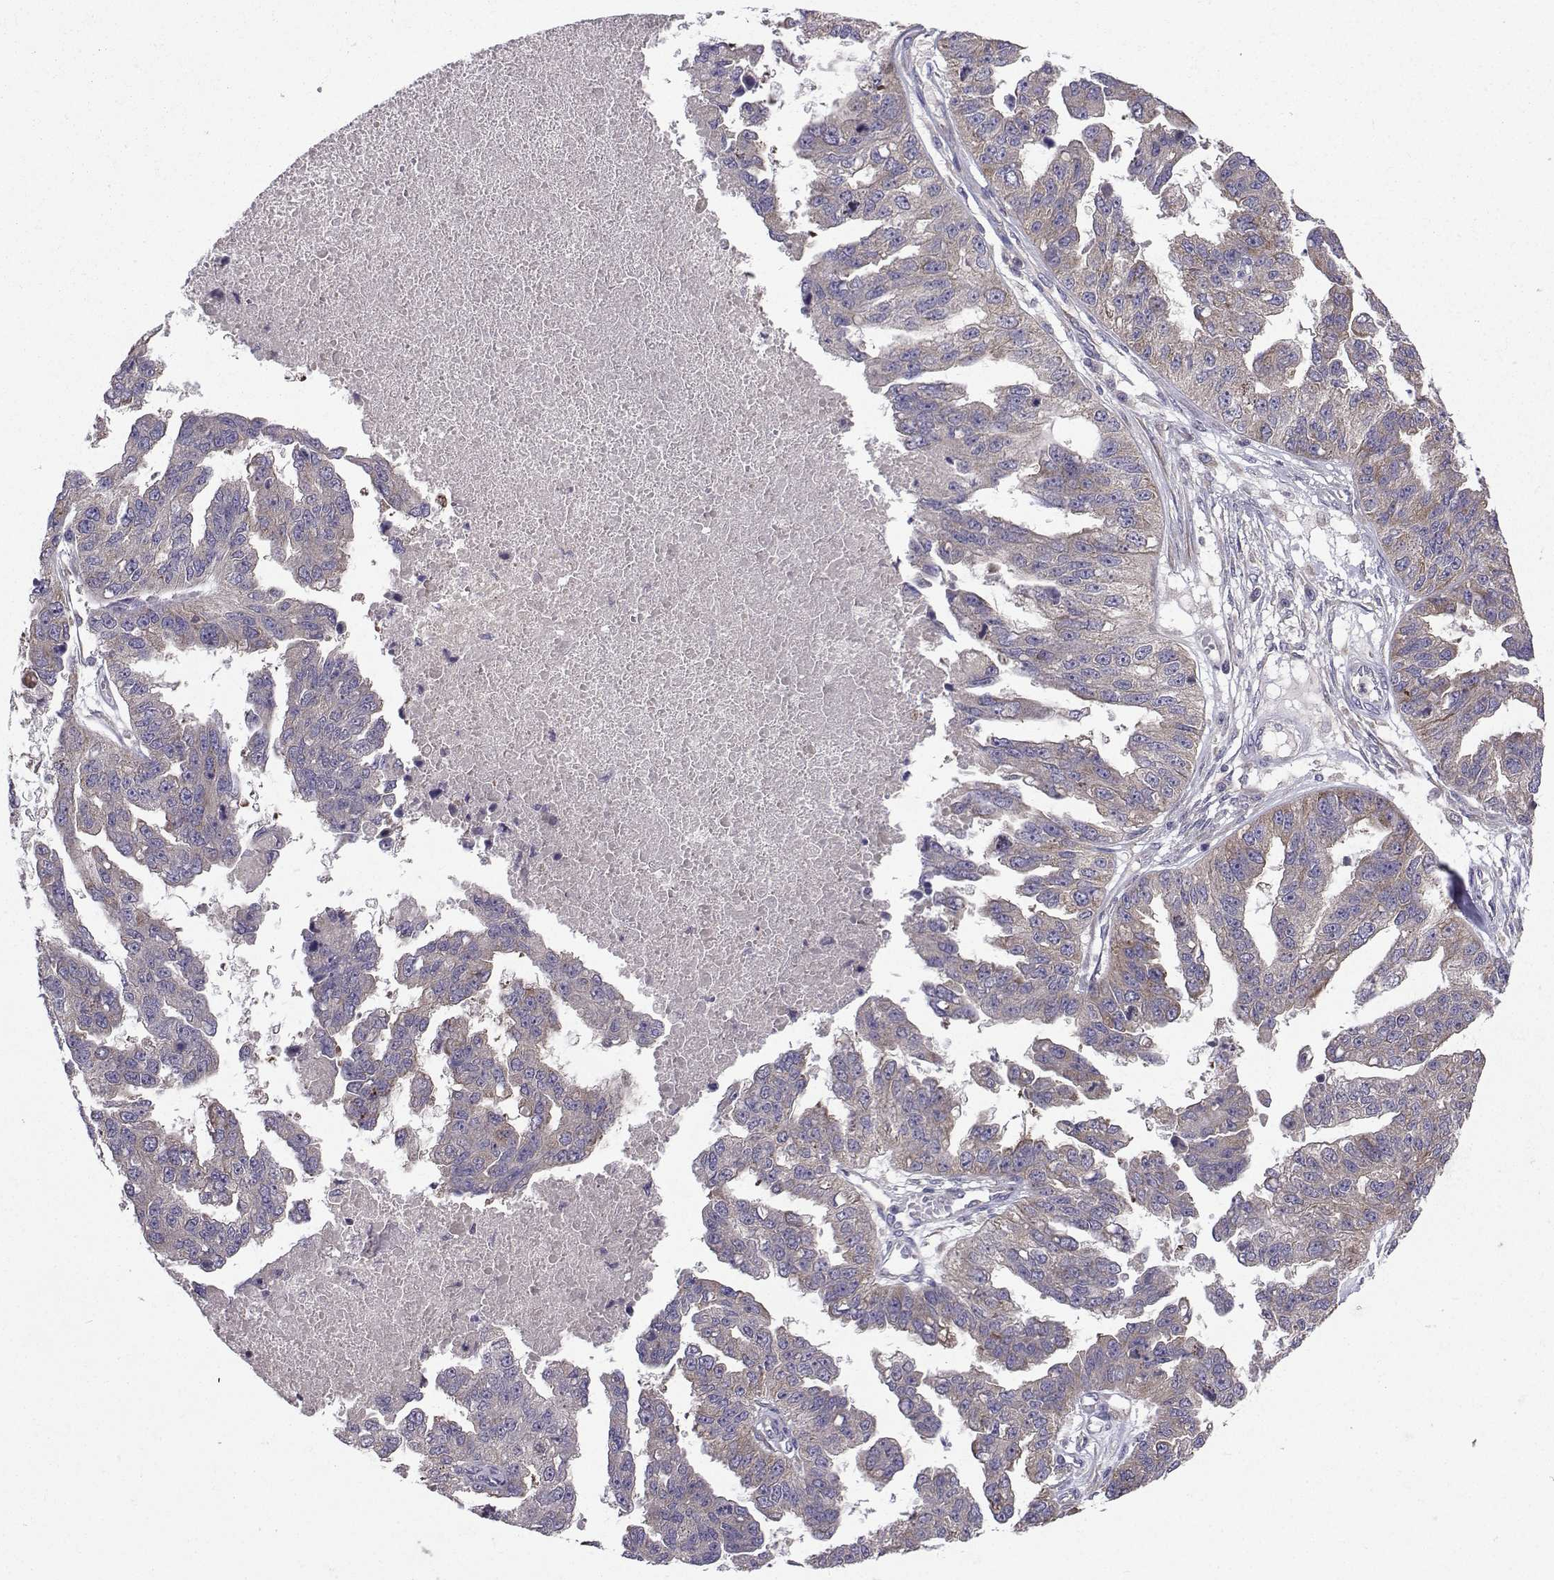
{"staining": {"intensity": "weak", "quantity": "25%-75%", "location": "cytoplasmic/membranous"}, "tissue": "ovarian cancer", "cell_type": "Tumor cells", "image_type": "cancer", "snomed": [{"axis": "morphology", "description": "Cystadenocarcinoma, serous, NOS"}, {"axis": "topography", "description": "Ovary"}], "caption": "An image of ovarian cancer stained for a protein demonstrates weak cytoplasmic/membranous brown staining in tumor cells.", "gene": "STXBP5", "patient": {"sex": "female", "age": 58}}